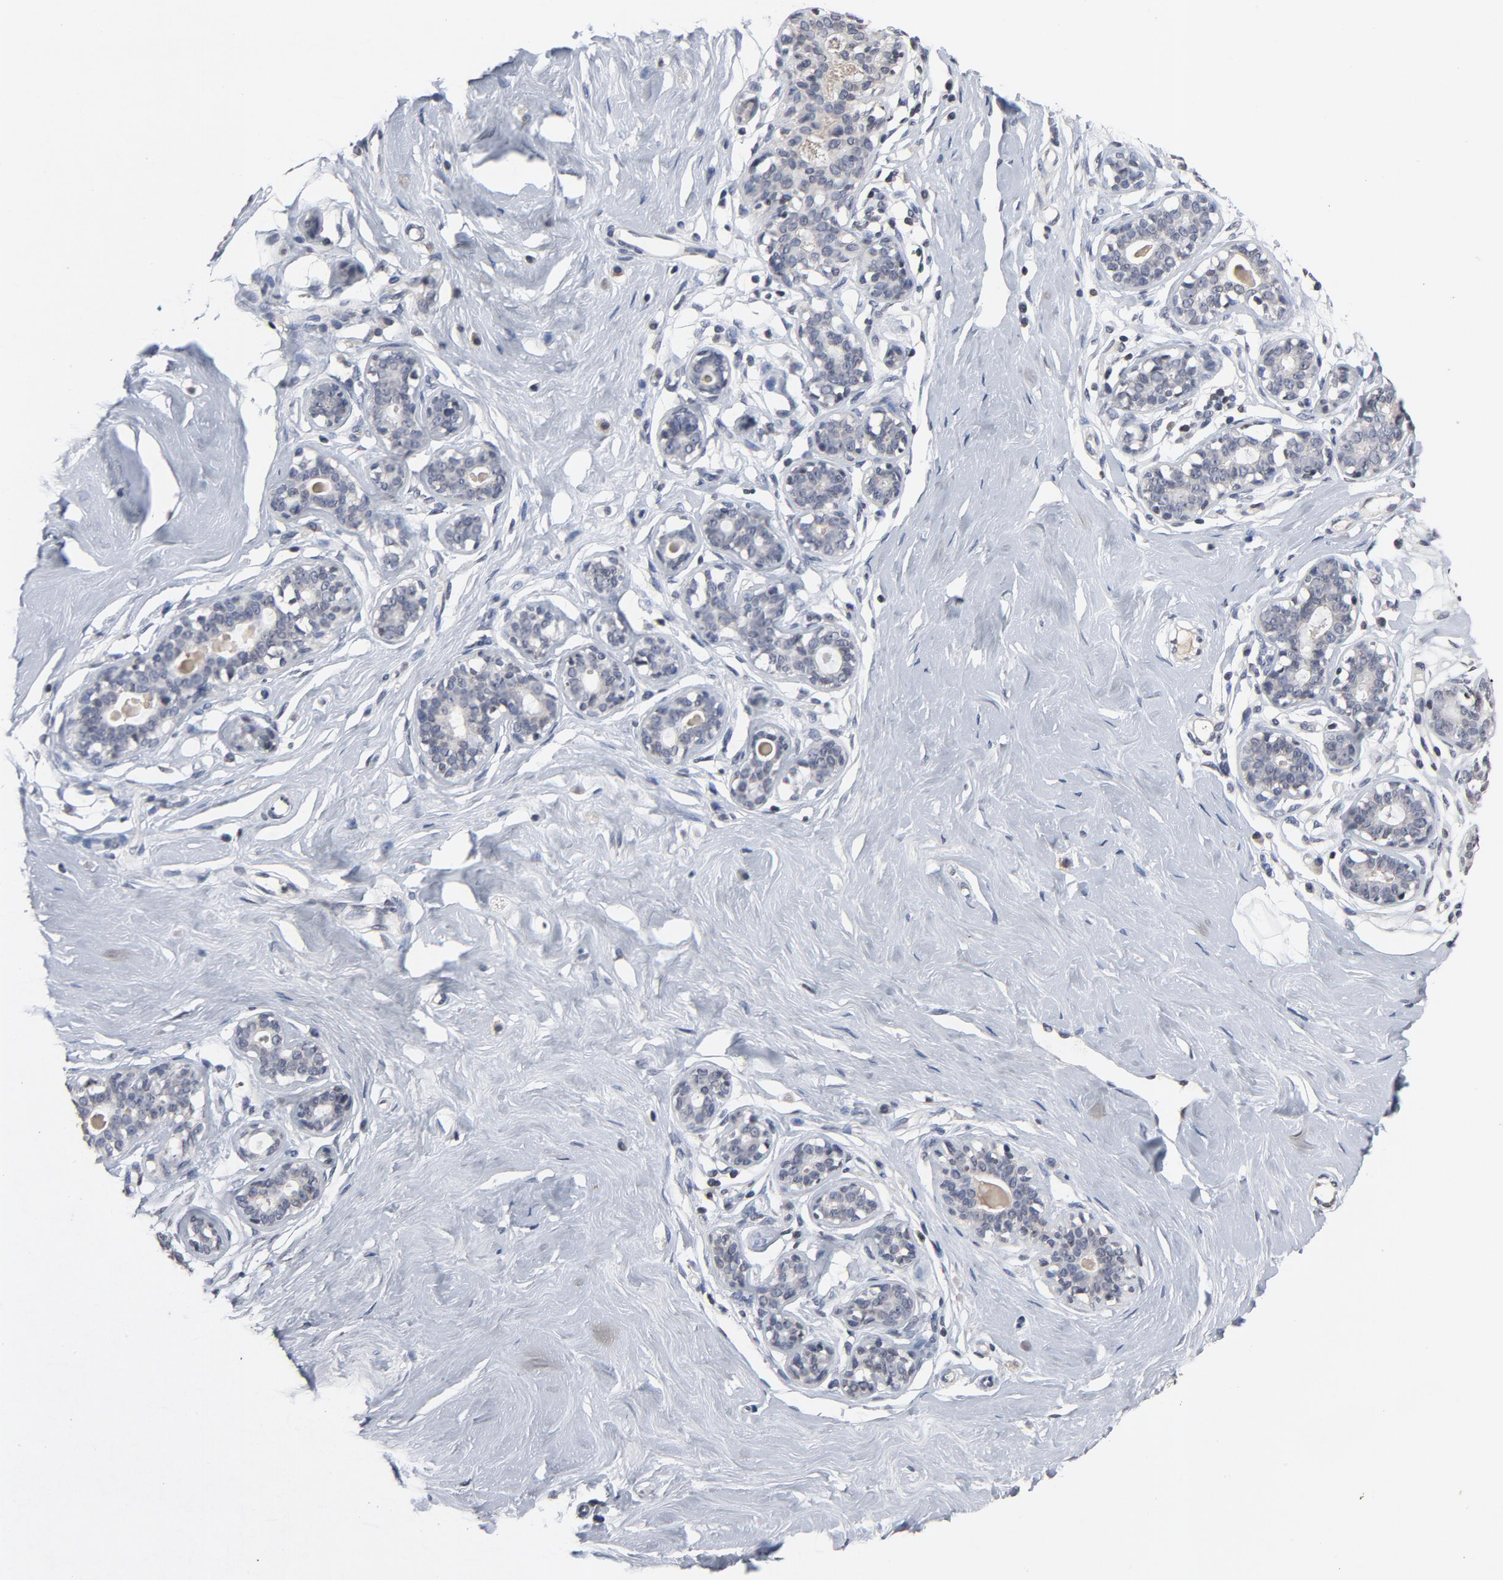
{"staining": {"intensity": "negative", "quantity": "none", "location": "none"}, "tissue": "breast", "cell_type": "Adipocytes", "image_type": "normal", "snomed": [{"axis": "morphology", "description": "Normal tissue, NOS"}, {"axis": "topography", "description": "Breast"}], "caption": "The image exhibits no staining of adipocytes in benign breast. Nuclei are stained in blue.", "gene": "TCL1A", "patient": {"sex": "female", "age": 23}}